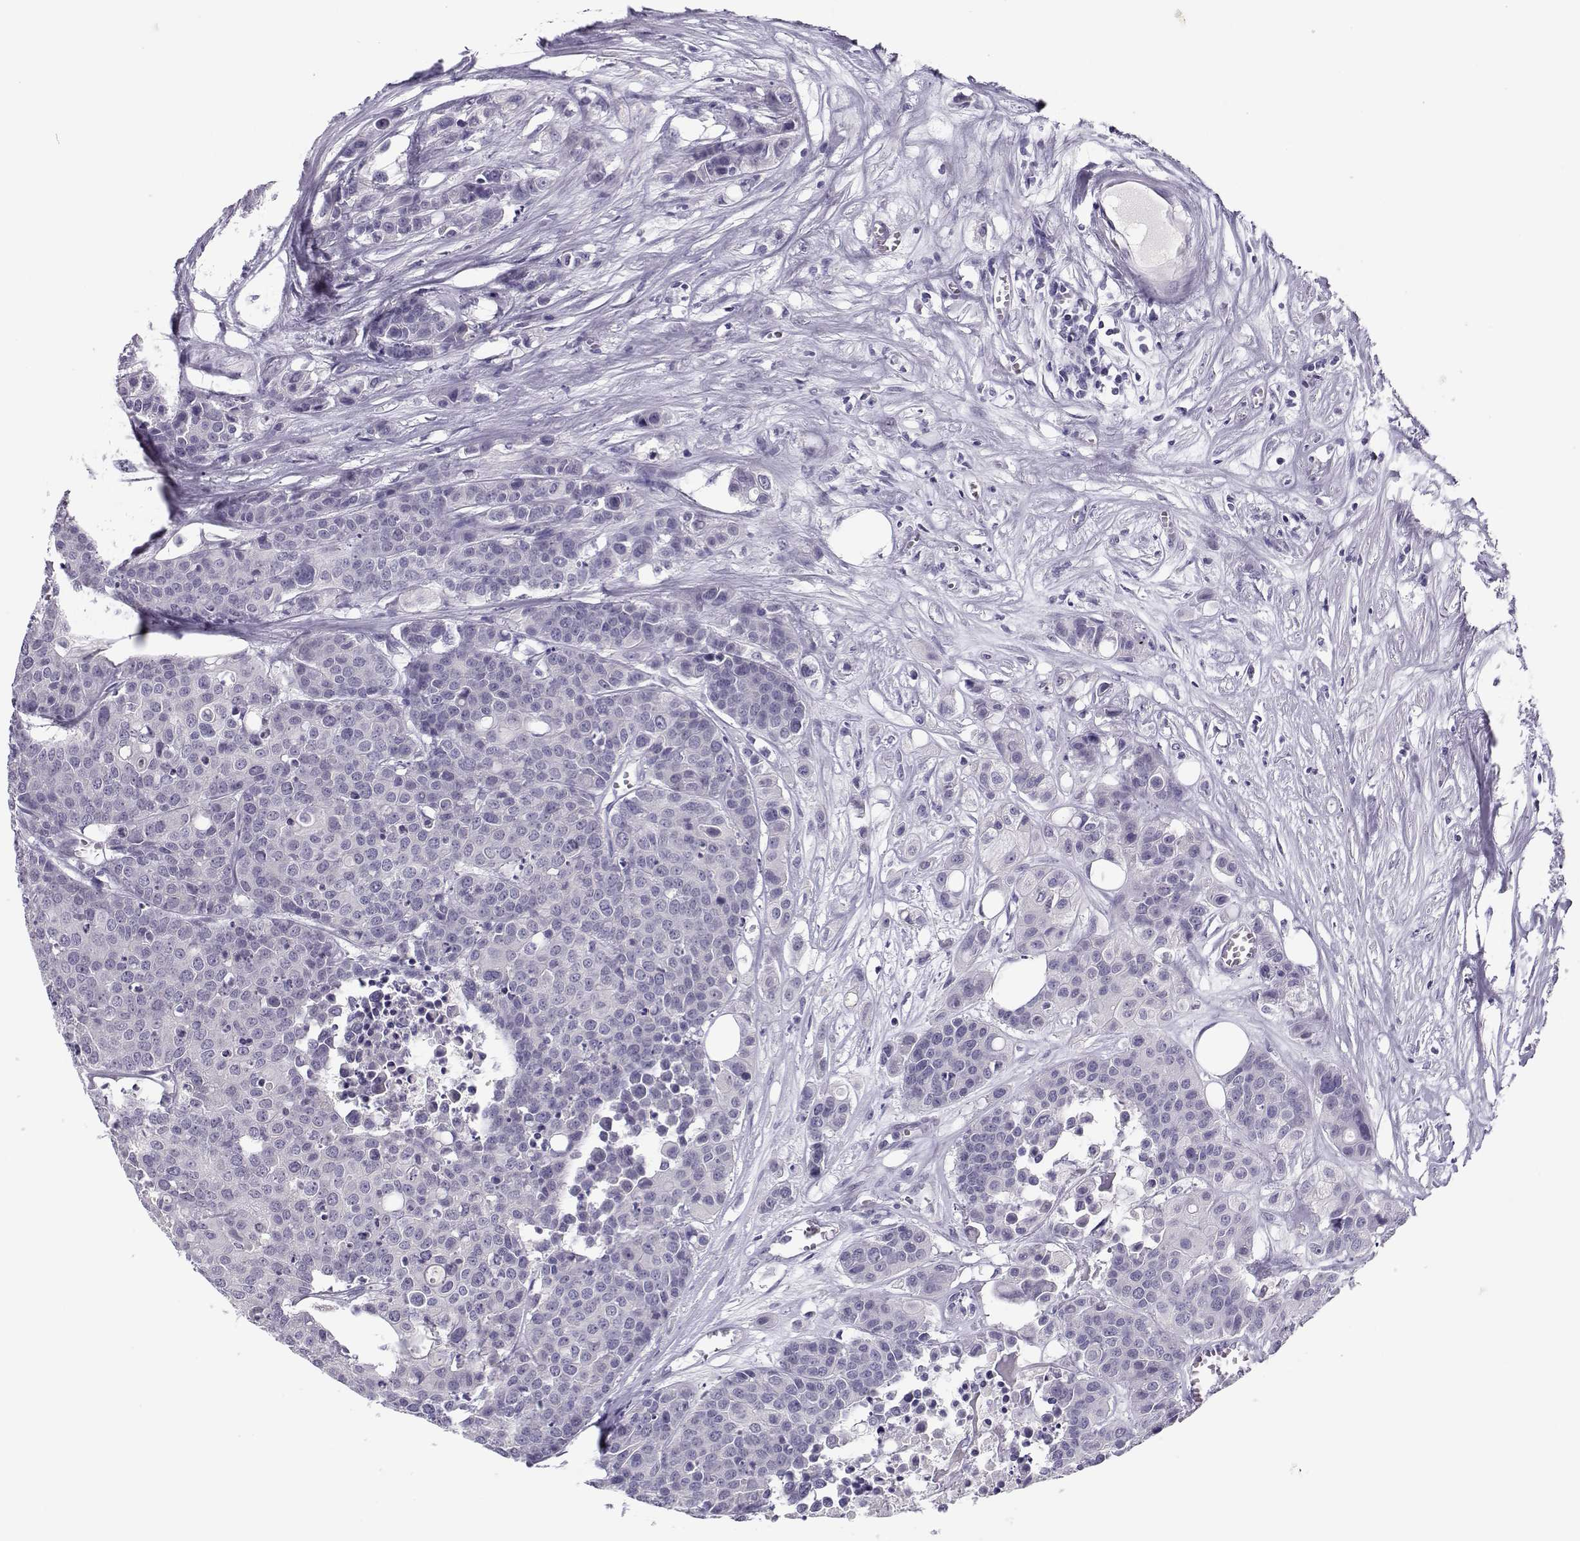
{"staining": {"intensity": "negative", "quantity": "none", "location": "none"}, "tissue": "carcinoid", "cell_type": "Tumor cells", "image_type": "cancer", "snomed": [{"axis": "morphology", "description": "Carcinoid, malignant, NOS"}, {"axis": "topography", "description": "Colon"}], "caption": "A photomicrograph of malignant carcinoid stained for a protein displays no brown staining in tumor cells.", "gene": "CFAP77", "patient": {"sex": "male", "age": 81}}